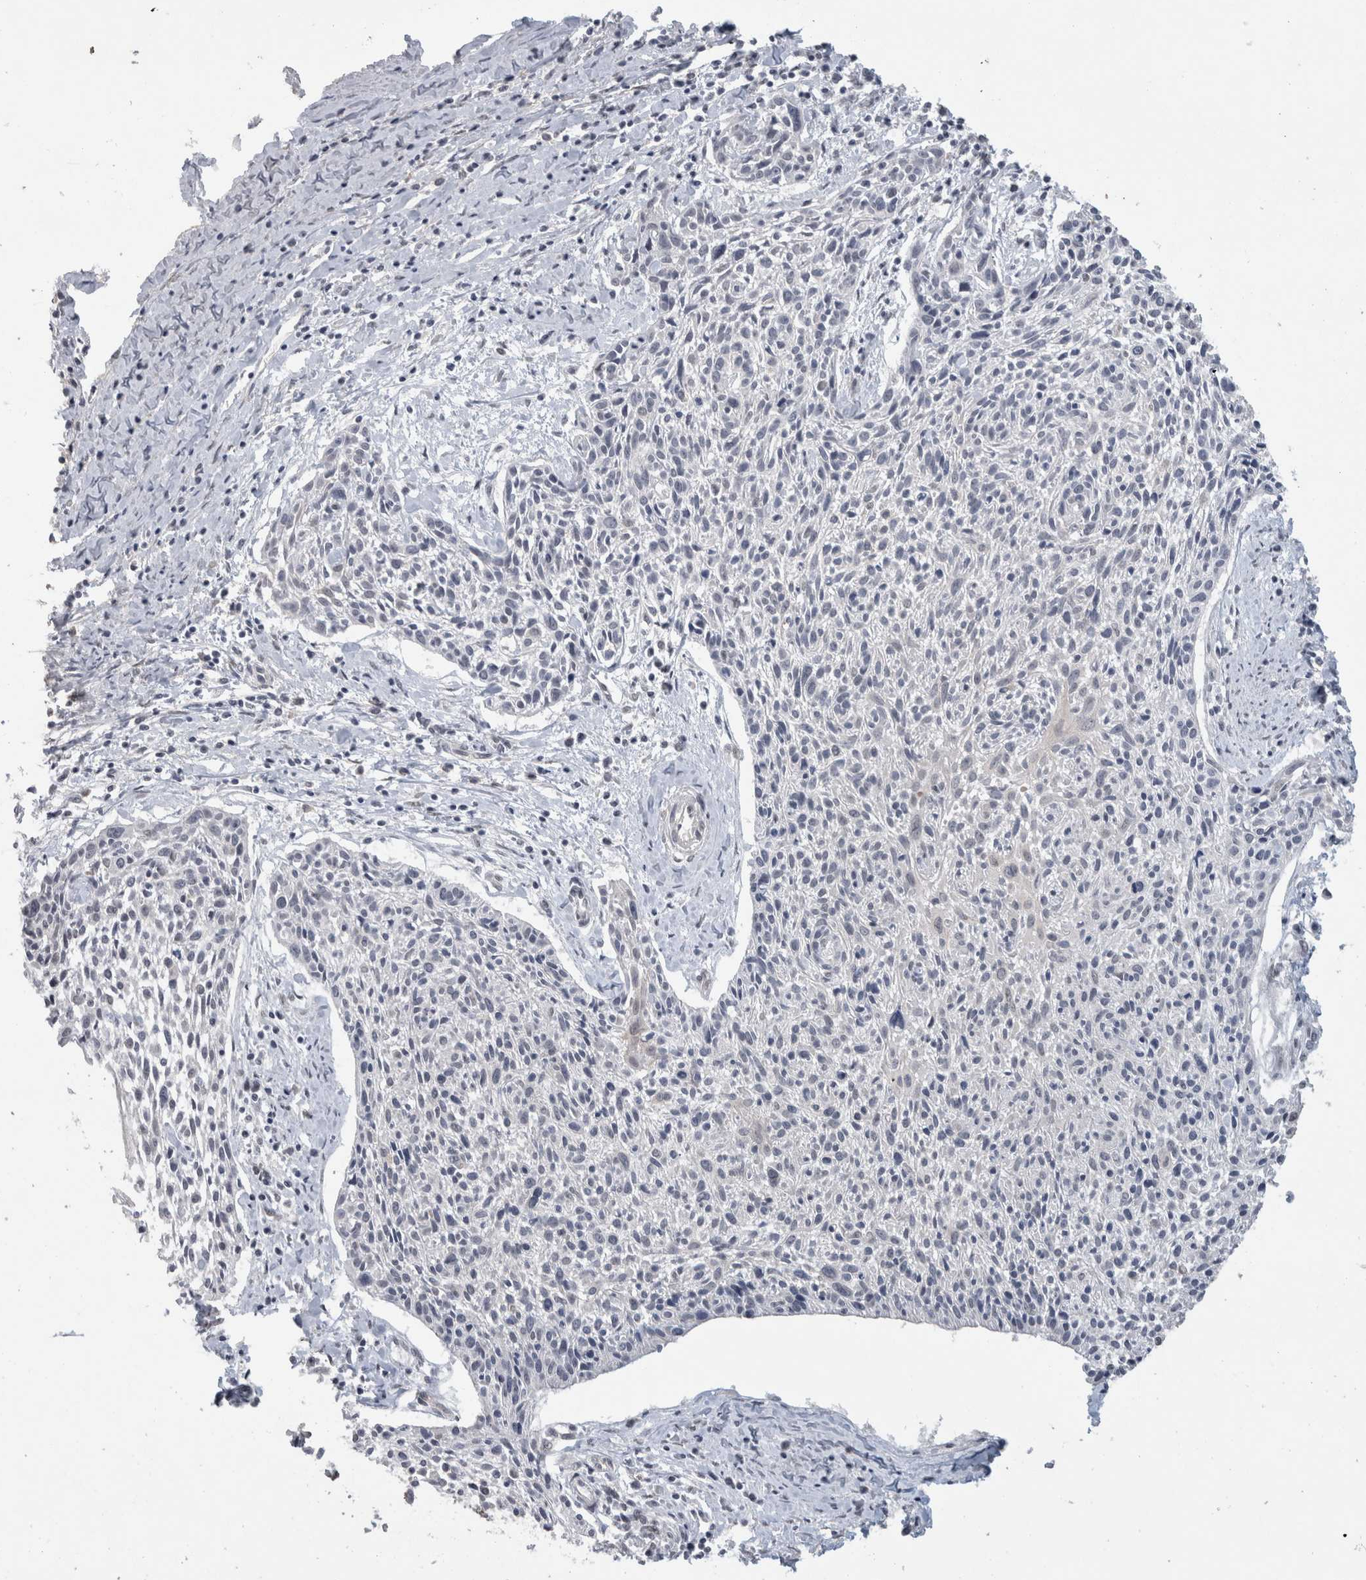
{"staining": {"intensity": "negative", "quantity": "none", "location": "none"}, "tissue": "cervical cancer", "cell_type": "Tumor cells", "image_type": "cancer", "snomed": [{"axis": "morphology", "description": "Squamous cell carcinoma, NOS"}, {"axis": "topography", "description": "Cervix"}], "caption": "An immunohistochemistry (IHC) photomicrograph of cervical cancer (squamous cell carcinoma) is shown. There is no staining in tumor cells of cervical cancer (squamous cell carcinoma).", "gene": "PRXL2A", "patient": {"sex": "female", "age": 51}}